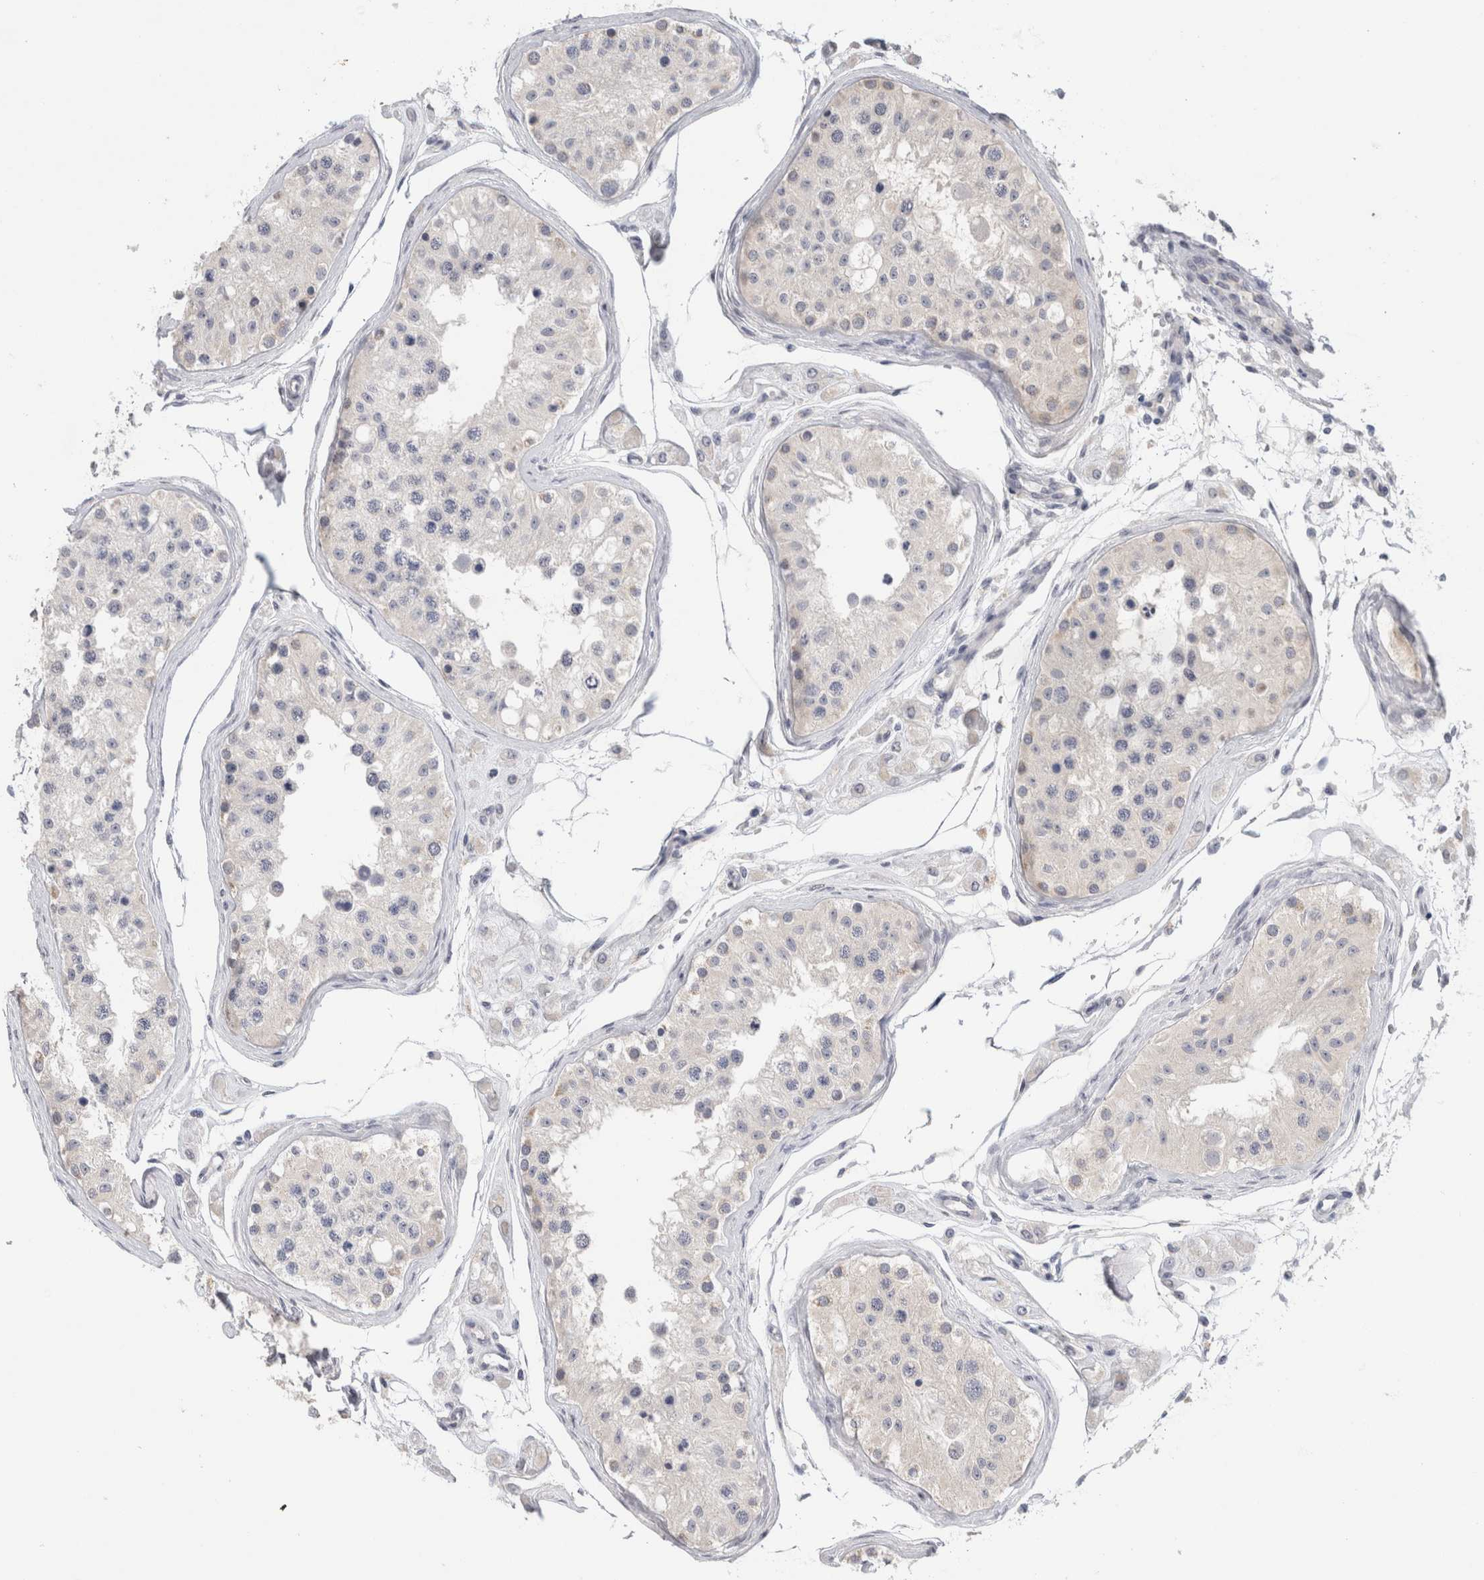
{"staining": {"intensity": "weak", "quantity": "<25%", "location": "cytoplasmic/membranous"}, "tissue": "testis", "cell_type": "Cells in seminiferous ducts", "image_type": "normal", "snomed": [{"axis": "morphology", "description": "Normal tissue, NOS"}, {"axis": "morphology", "description": "Adenocarcinoma, metastatic, NOS"}, {"axis": "topography", "description": "Testis"}], "caption": "A high-resolution histopathology image shows immunohistochemistry (IHC) staining of benign testis, which reveals no significant positivity in cells in seminiferous ducts.", "gene": "TONSL", "patient": {"sex": "male", "age": 26}}